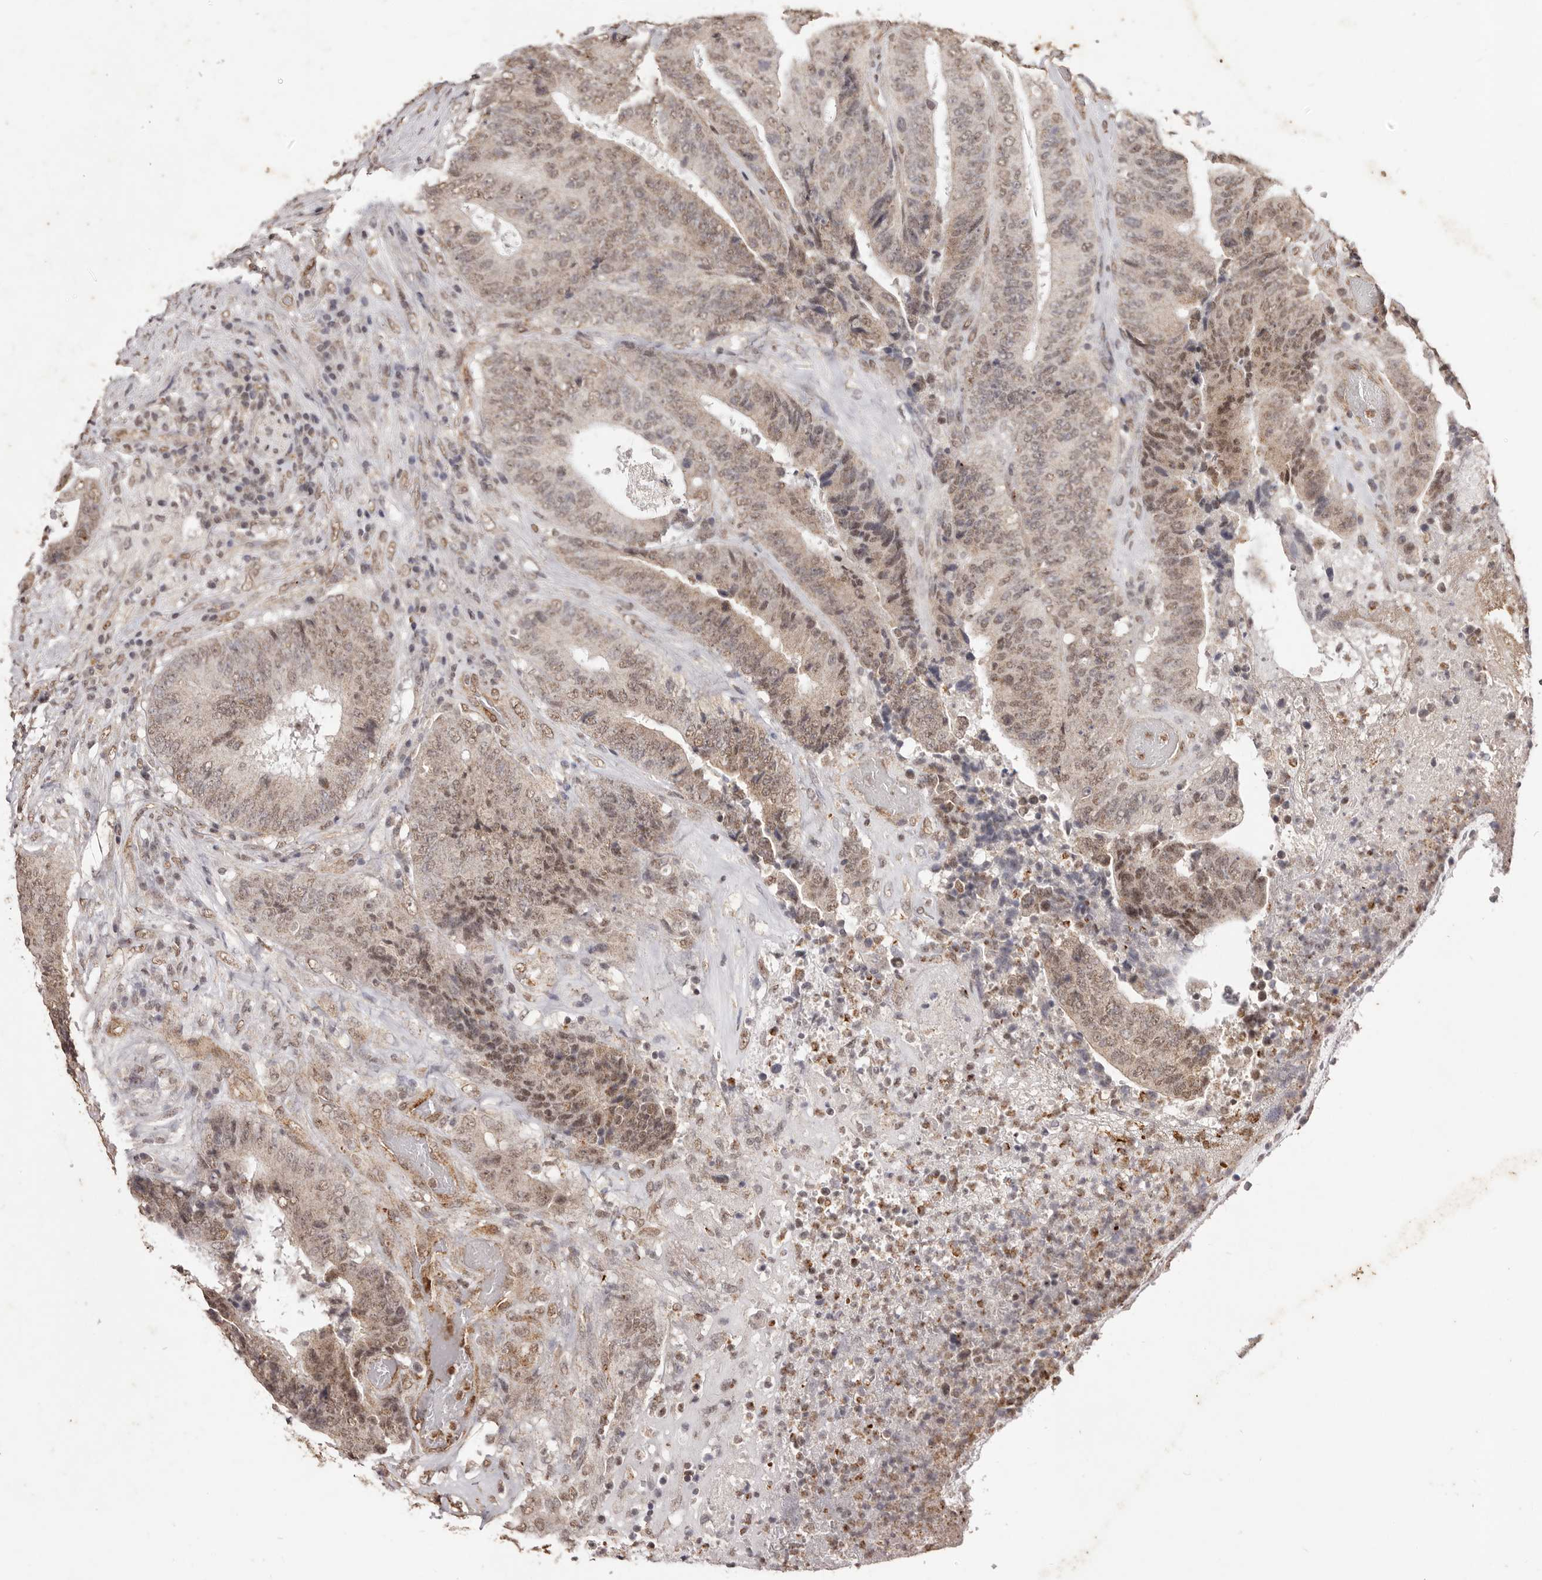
{"staining": {"intensity": "moderate", "quantity": ">75%", "location": "nuclear"}, "tissue": "colorectal cancer", "cell_type": "Tumor cells", "image_type": "cancer", "snomed": [{"axis": "morphology", "description": "Adenocarcinoma, NOS"}, {"axis": "topography", "description": "Rectum"}], "caption": "A photomicrograph of human colorectal adenocarcinoma stained for a protein exhibits moderate nuclear brown staining in tumor cells.", "gene": "RPS6KA5", "patient": {"sex": "male", "age": 72}}